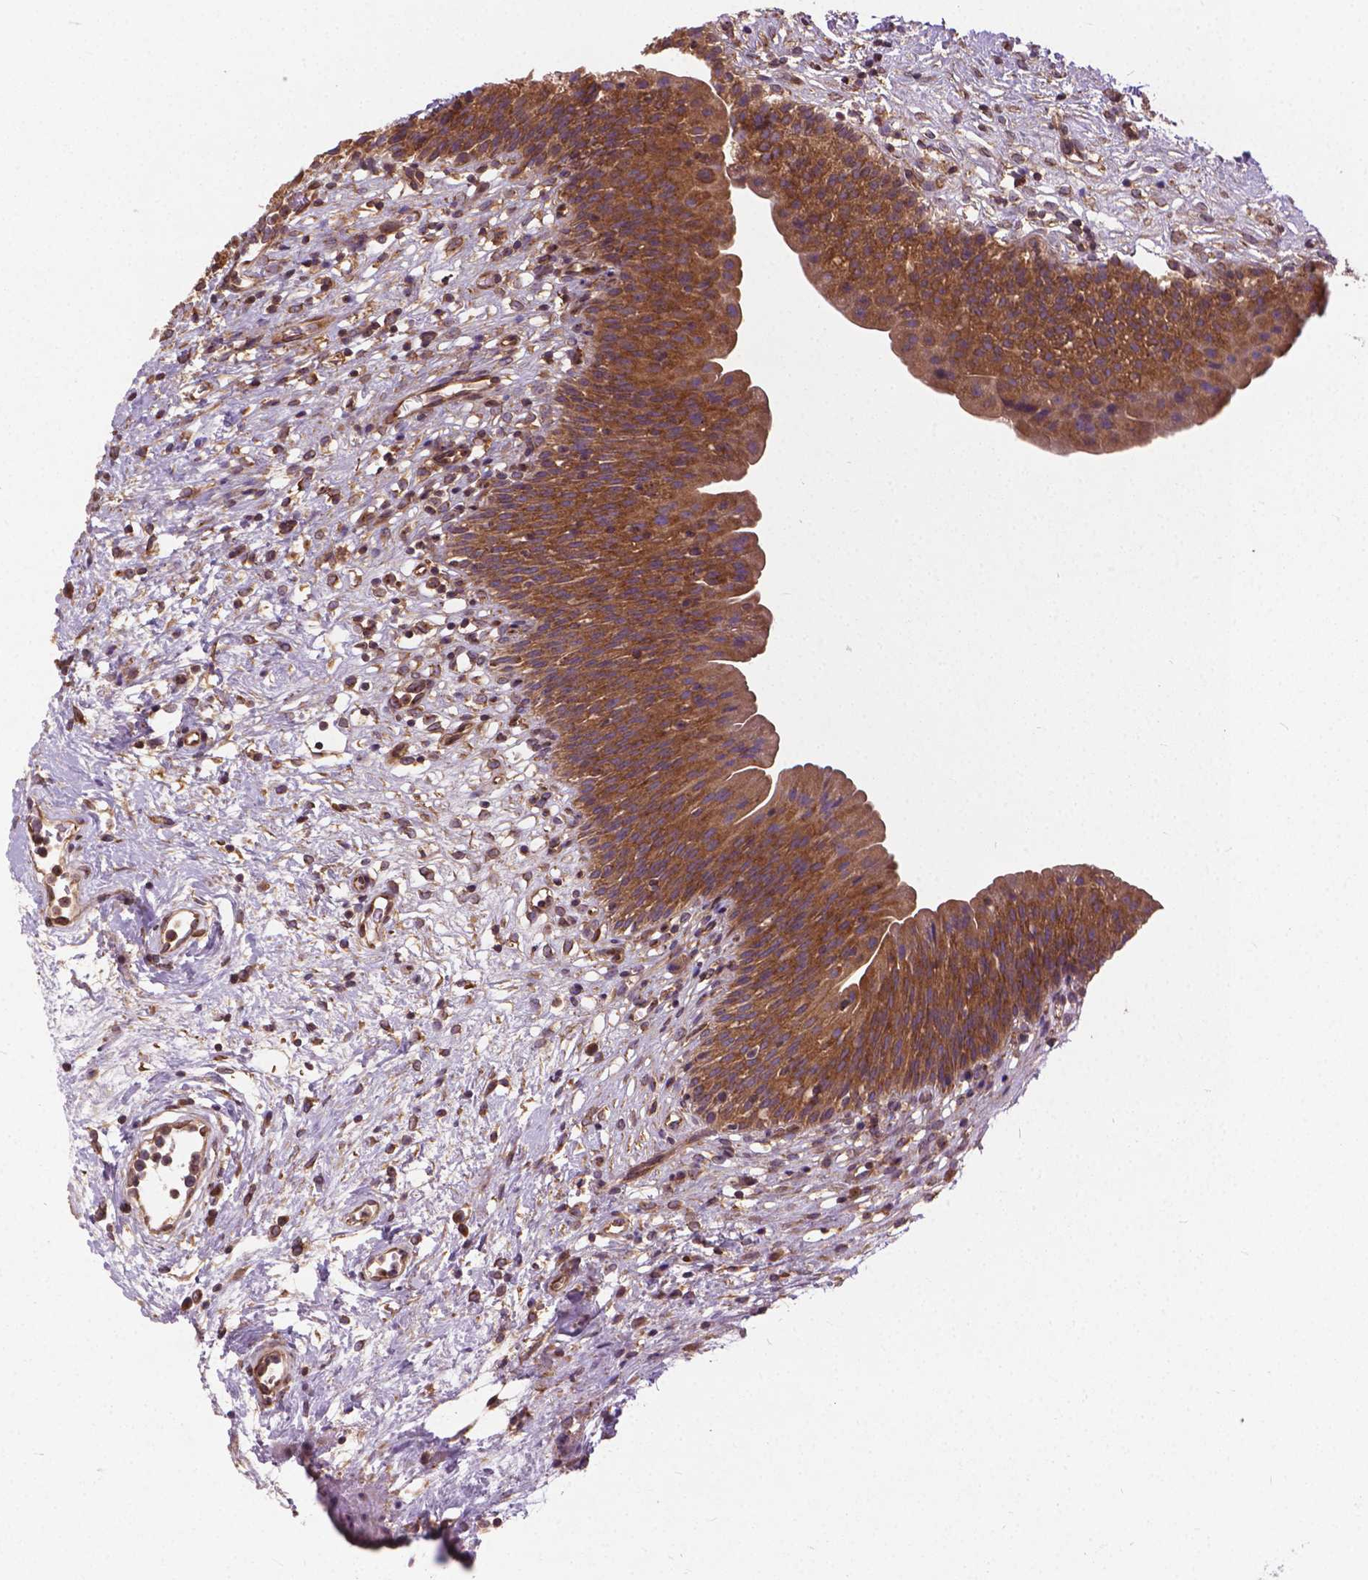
{"staining": {"intensity": "moderate", "quantity": ">75%", "location": "cytoplasmic/membranous"}, "tissue": "urinary bladder", "cell_type": "Urothelial cells", "image_type": "normal", "snomed": [{"axis": "morphology", "description": "Normal tissue, NOS"}, {"axis": "topography", "description": "Urinary bladder"}], "caption": "An immunohistochemistry image of normal tissue is shown. Protein staining in brown highlights moderate cytoplasmic/membranous positivity in urinary bladder within urothelial cells.", "gene": "MZT1", "patient": {"sex": "male", "age": 76}}